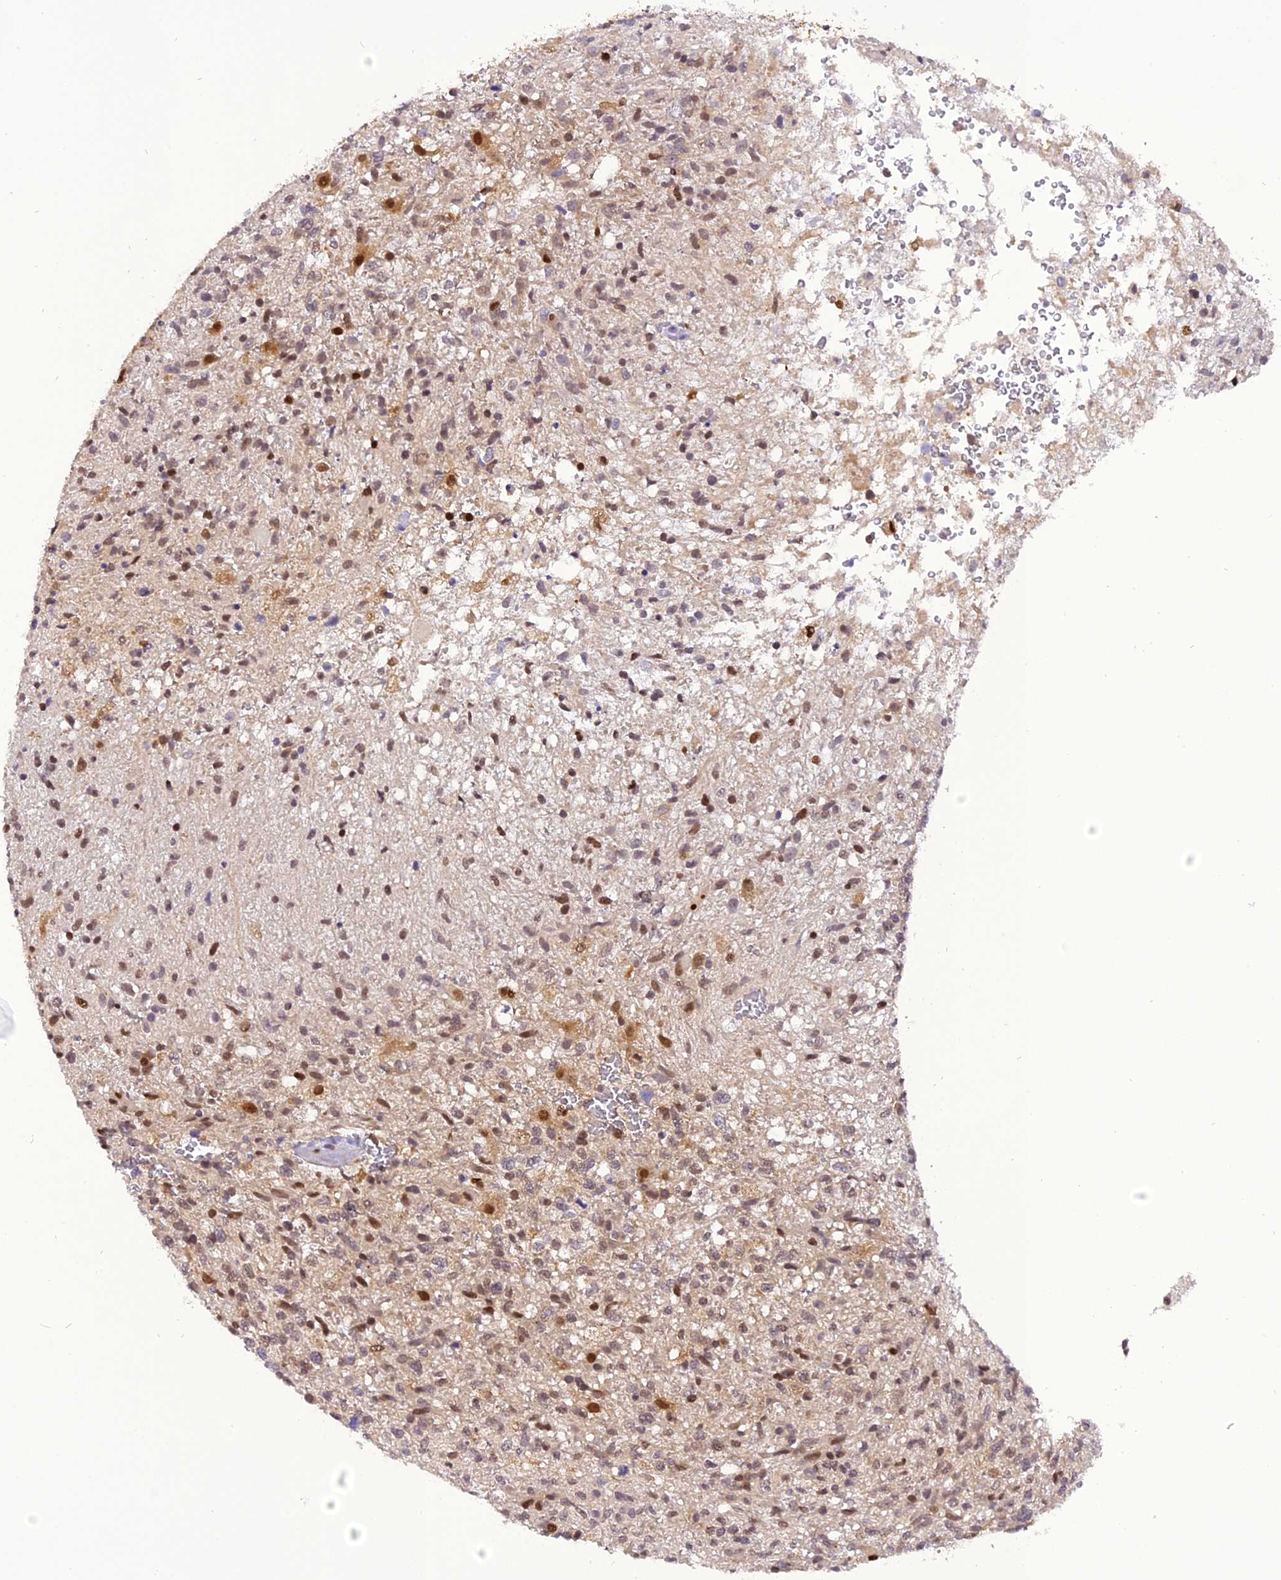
{"staining": {"intensity": "moderate", "quantity": "25%-75%", "location": "nuclear"}, "tissue": "glioma", "cell_type": "Tumor cells", "image_type": "cancer", "snomed": [{"axis": "morphology", "description": "Glioma, malignant, High grade"}, {"axis": "topography", "description": "Brain"}], "caption": "Malignant glioma (high-grade) stained with a protein marker demonstrates moderate staining in tumor cells.", "gene": "RABGGTA", "patient": {"sex": "male", "age": 56}}